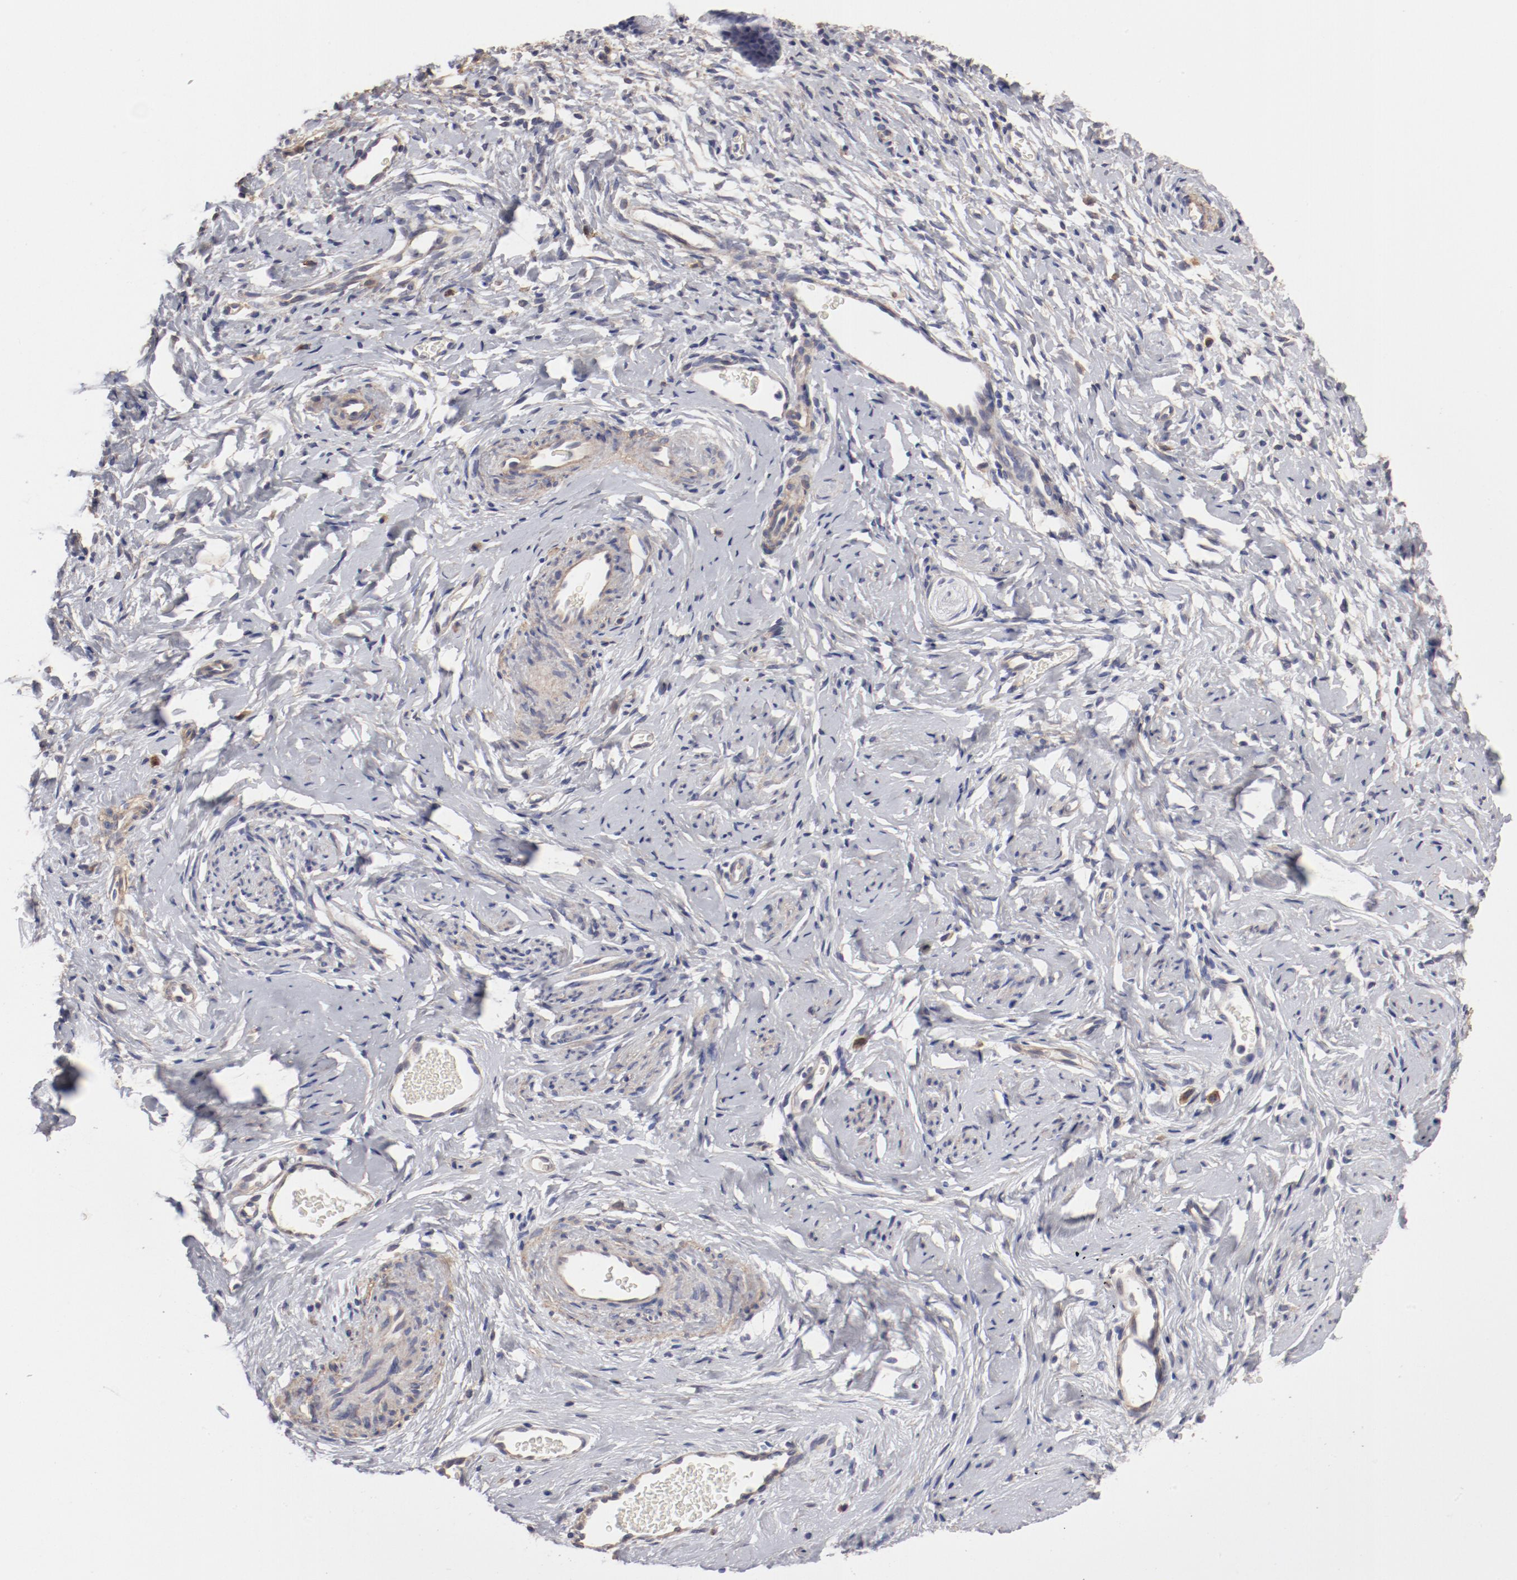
{"staining": {"intensity": "negative", "quantity": "none", "location": "none"}, "tissue": "cervical cancer", "cell_type": "Tumor cells", "image_type": "cancer", "snomed": [{"axis": "morphology", "description": "Normal tissue, NOS"}, {"axis": "morphology", "description": "Squamous cell carcinoma, NOS"}, {"axis": "topography", "description": "Cervix"}], "caption": "This is a photomicrograph of immunohistochemistry (IHC) staining of squamous cell carcinoma (cervical), which shows no staining in tumor cells.", "gene": "LAX1", "patient": {"sex": "female", "age": 67}}